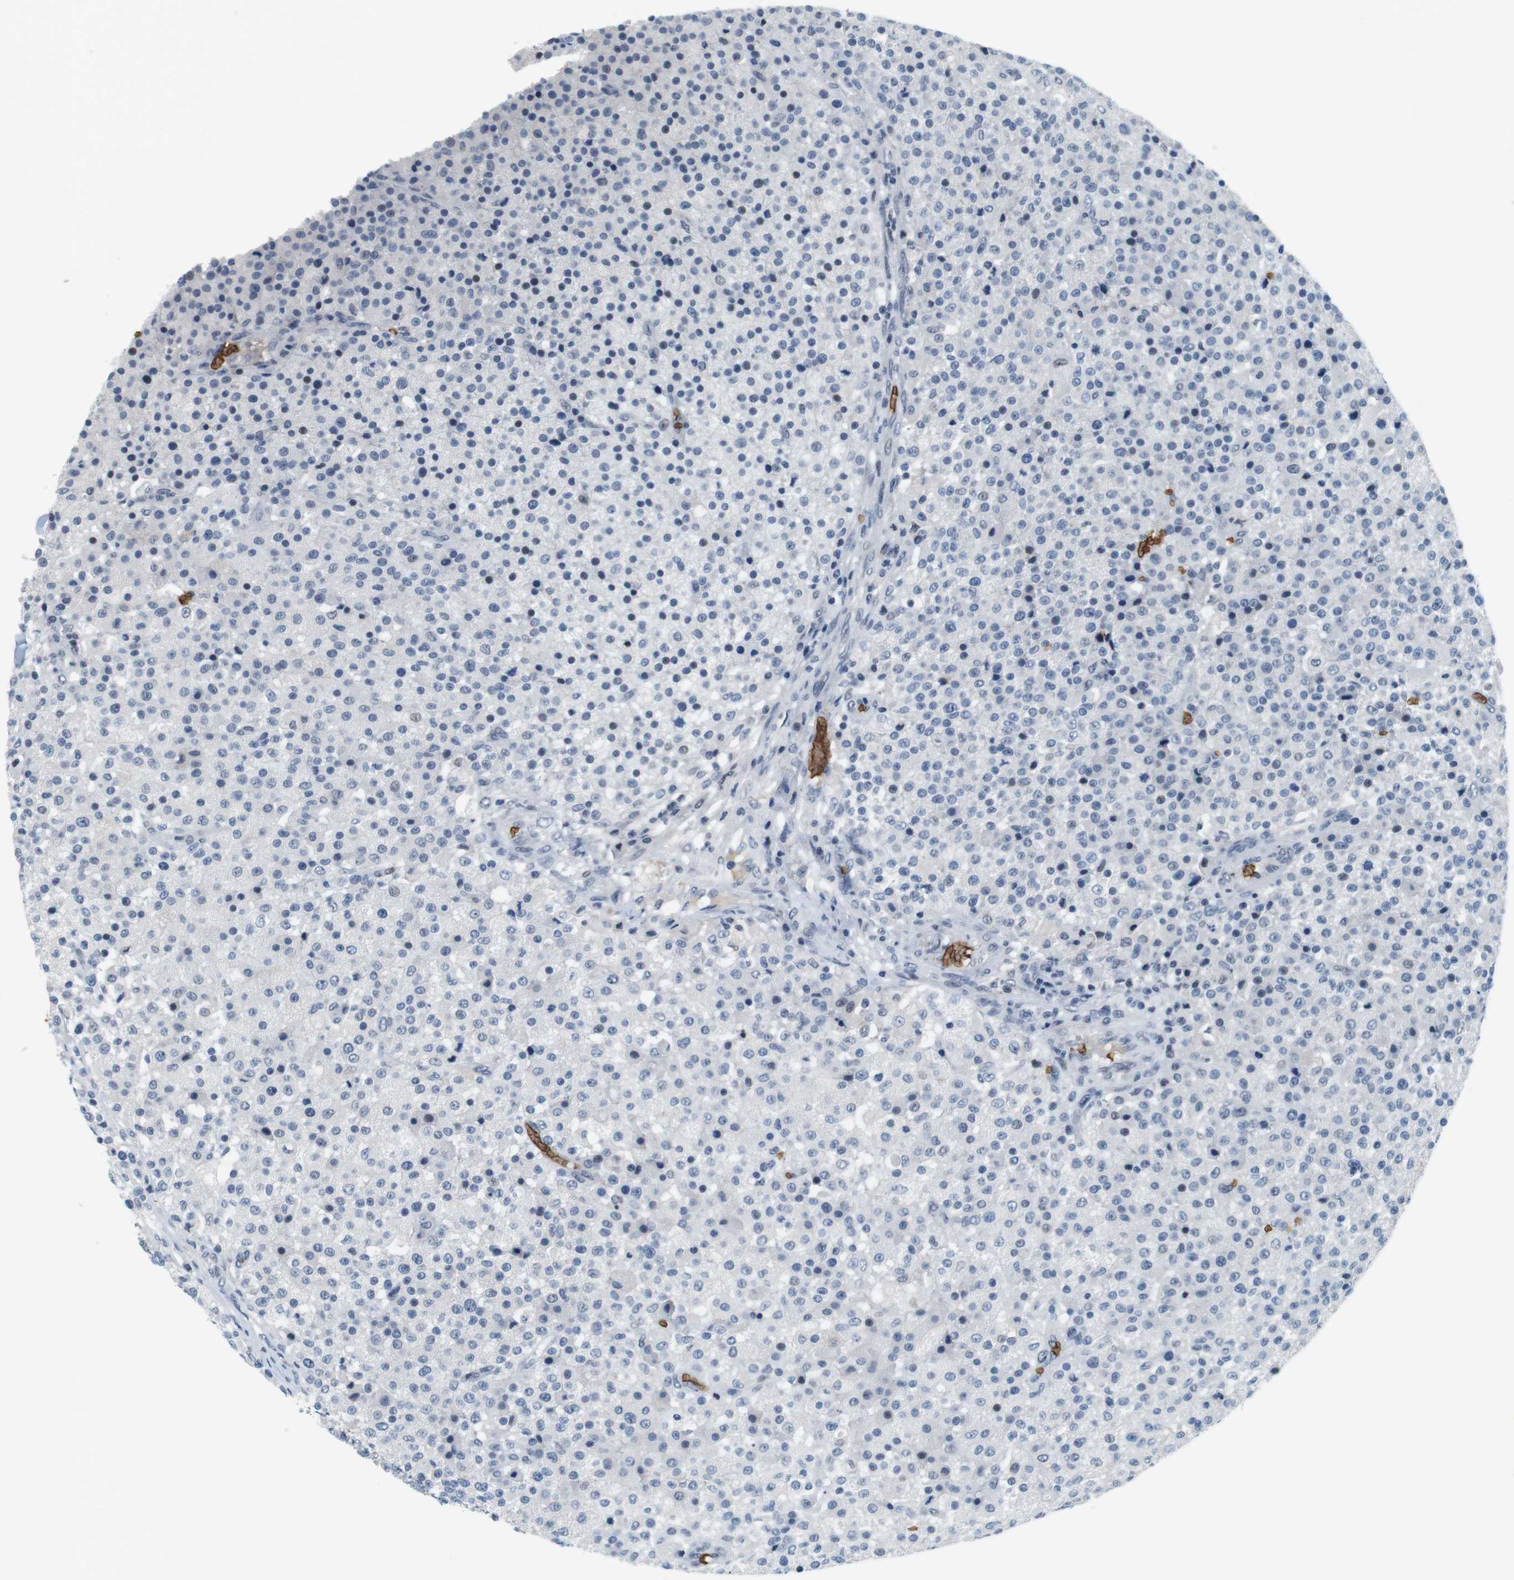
{"staining": {"intensity": "negative", "quantity": "none", "location": "none"}, "tissue": "testis cancer", "cell_type": "Tumor cells", "image_type": "cancer", "snomed": [{"axis": "morphology", "description": "Seminoma, NOS"}, {"axis": "topography", "description": "Testis"}], "caption": "This histopathology image is of testis cancer (seminoma) stained with IHC to label a protein in brown with the nuclei are counter-stained blue. There is no positivity in tumor cells.", "gene": "SLC4A1", "patient": {"sex": "male", "age": 59}}